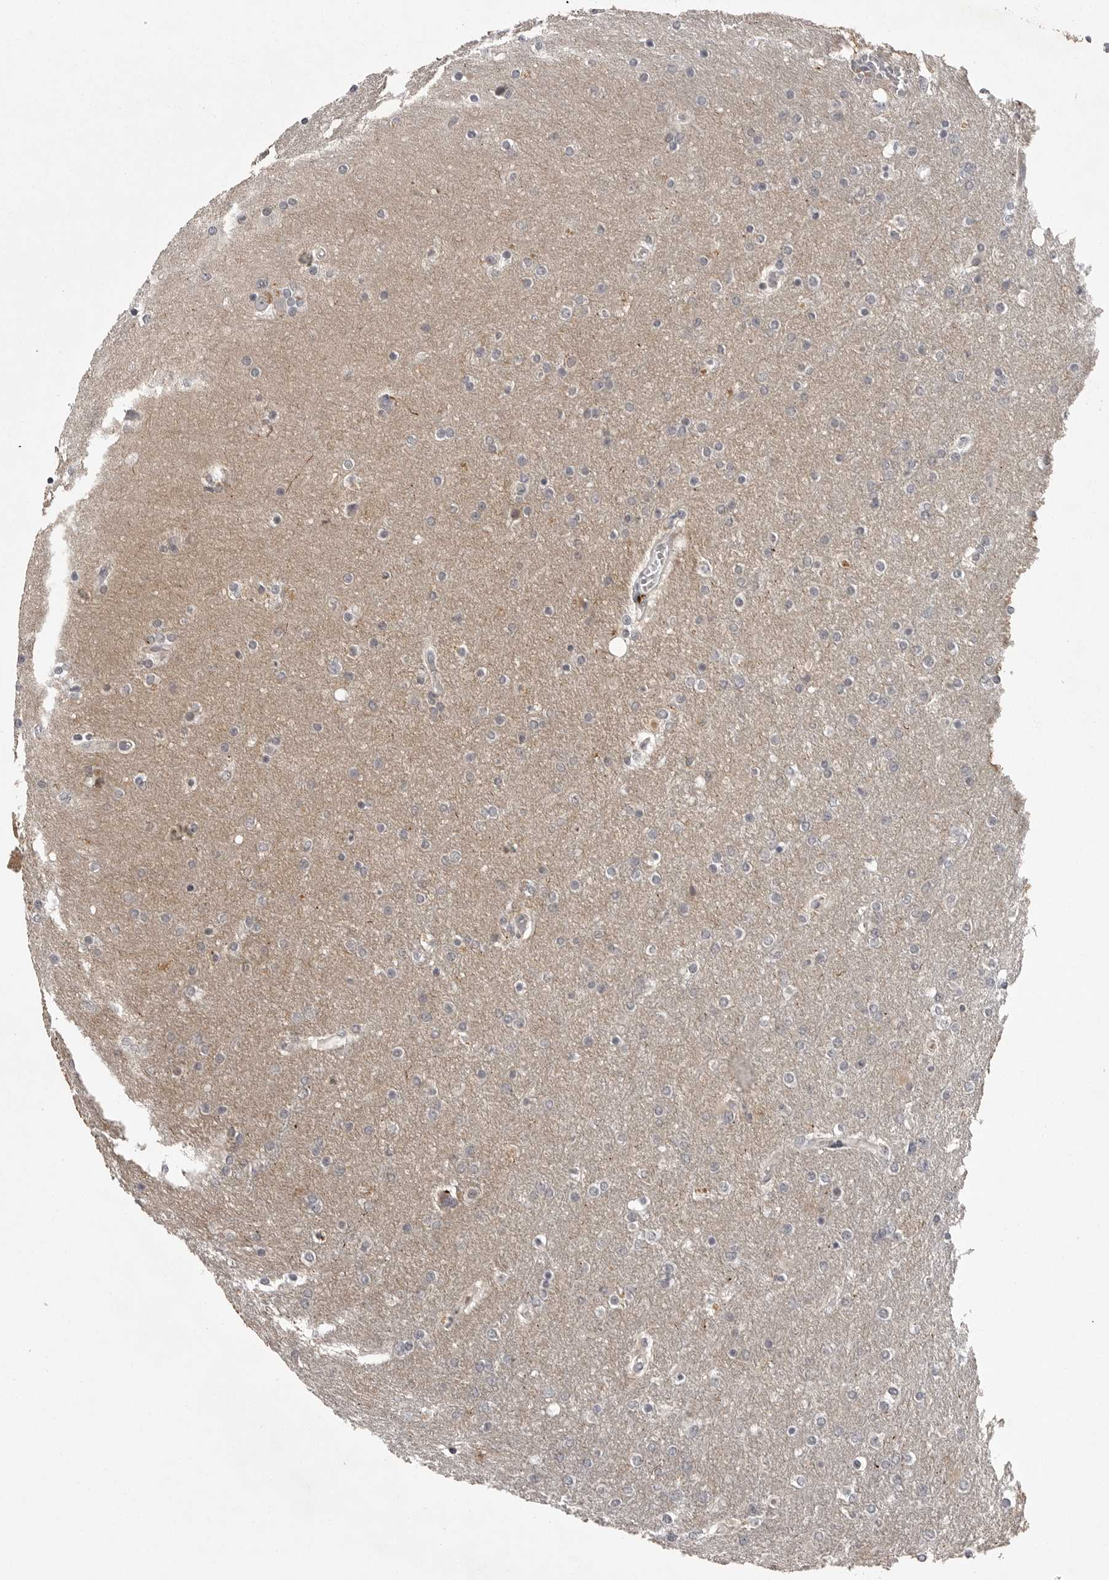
{"staining": {"intensity": "negative", "quantity": "none", "location": "none"}, "tissue": "glioma", "cell_type": "Tumor cells", "image_type": "cancer", "snomed": [{"axis": "morphology", "description": "Glioma, malignant, High grade"}, {"axis": "topography", "description": "Cerebral cortex"}], "caption": "IHC micrograph of malignant glioma (high-grade) stained for a protein (brown), which shows no positivity in tumor cells.", "gene": "CD300LD", "patient": {"sex": "female", "age": 36}}